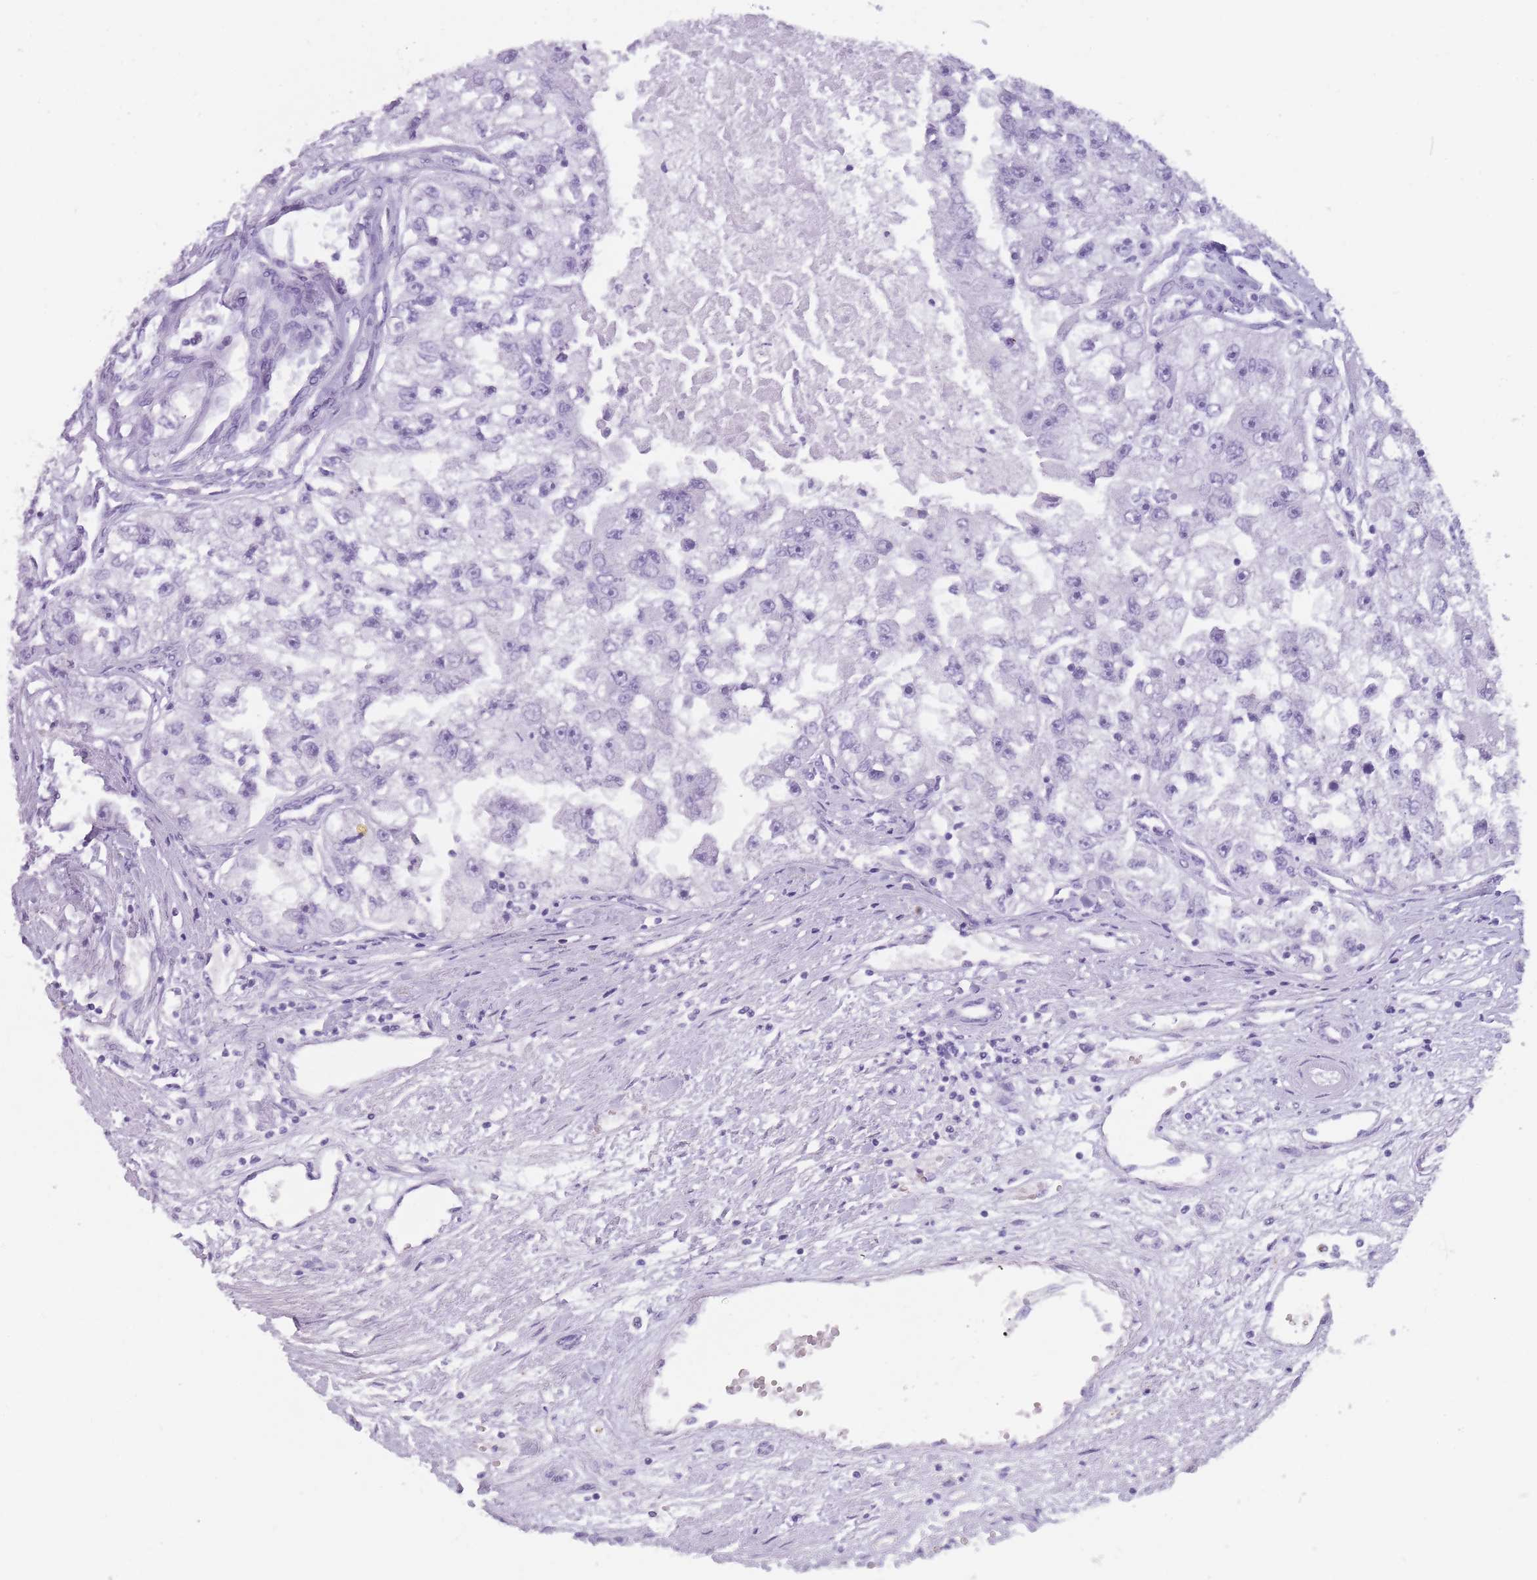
{"staining": {"intensity": "negative", "quantity": "none", "location": "none"}, "tissue": "renal cancer", "cell_type": "Tumor cells", "image_type": "cancer", "snomed": [{"axis": "morphology", "description": "Adenocarcinoma, NOS"}, {"axis": "topography", "description": "Kidney"}], "caption": "Human renal cancer (adenocarcinoma) stained for a protein using immunohistochemistry (IHC) reveals no expression in tumor cells.", "gene": "TCP11", "patient": {"sex": "male", "age": 63}}